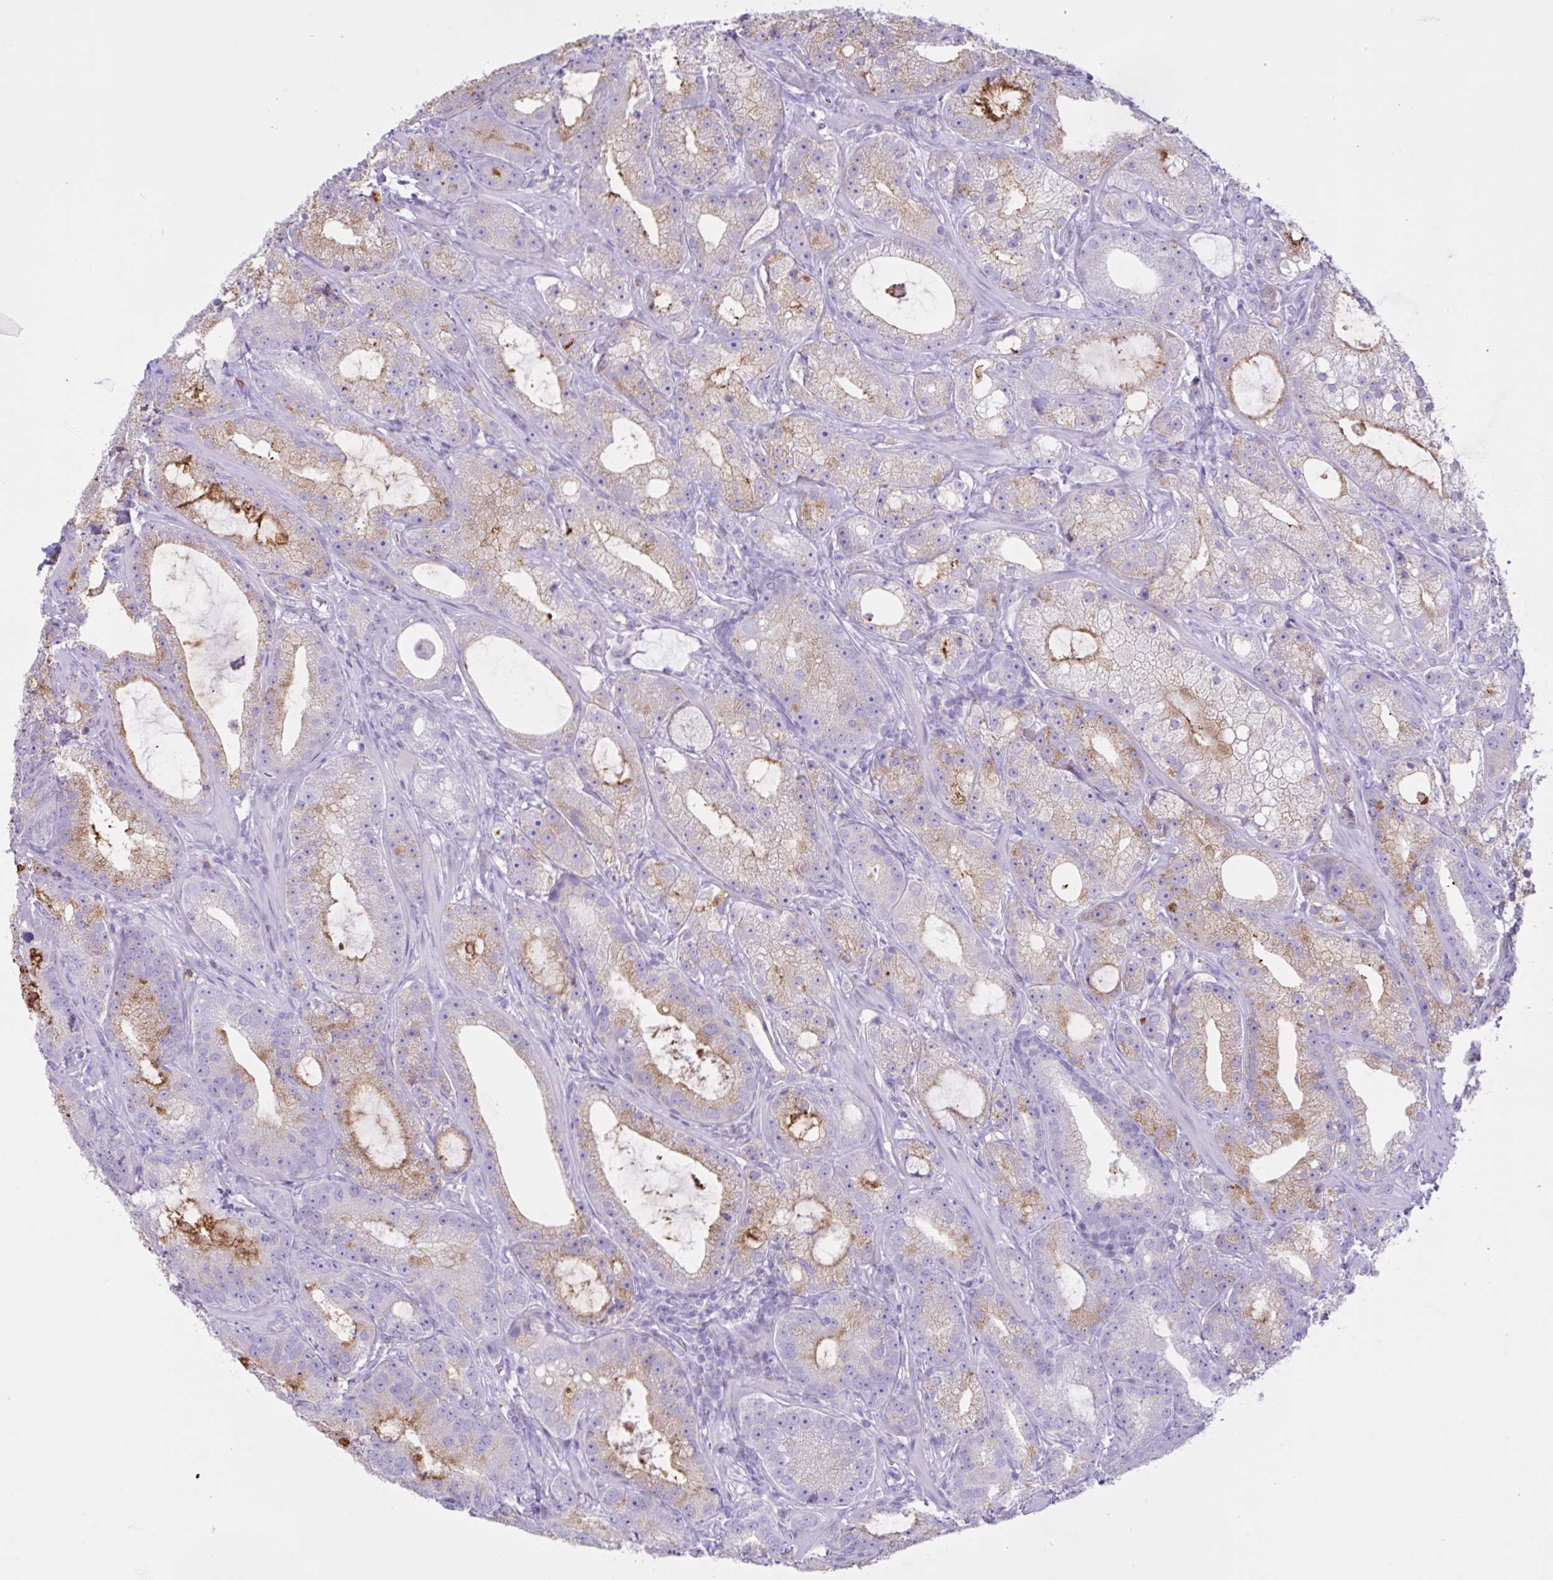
{"staining": {"intensity": "moderate", "quantity": "25%-75%", "location": "cytoplasmic/membranous"}, "tissue": "prostate cancer", "cell_type": "Tumor cells", "image_type": "cancer", "snomed": [{"axis": "morphology", "description": "Adenocarcinoma, High grade"}, {"axis": "topography", "description": "Prostate"}], "caption": "DAB (3,3'-diaminobenzidine) immunohistochemical staining of prostate cancer (high-grade adenocarcinoma) shows moderate cytoplasmic/membranous protein positivity in approximately 25%-75% of tumor cells.", "gene": "CST11", "patient": {"sex": "male", "age": 65}}